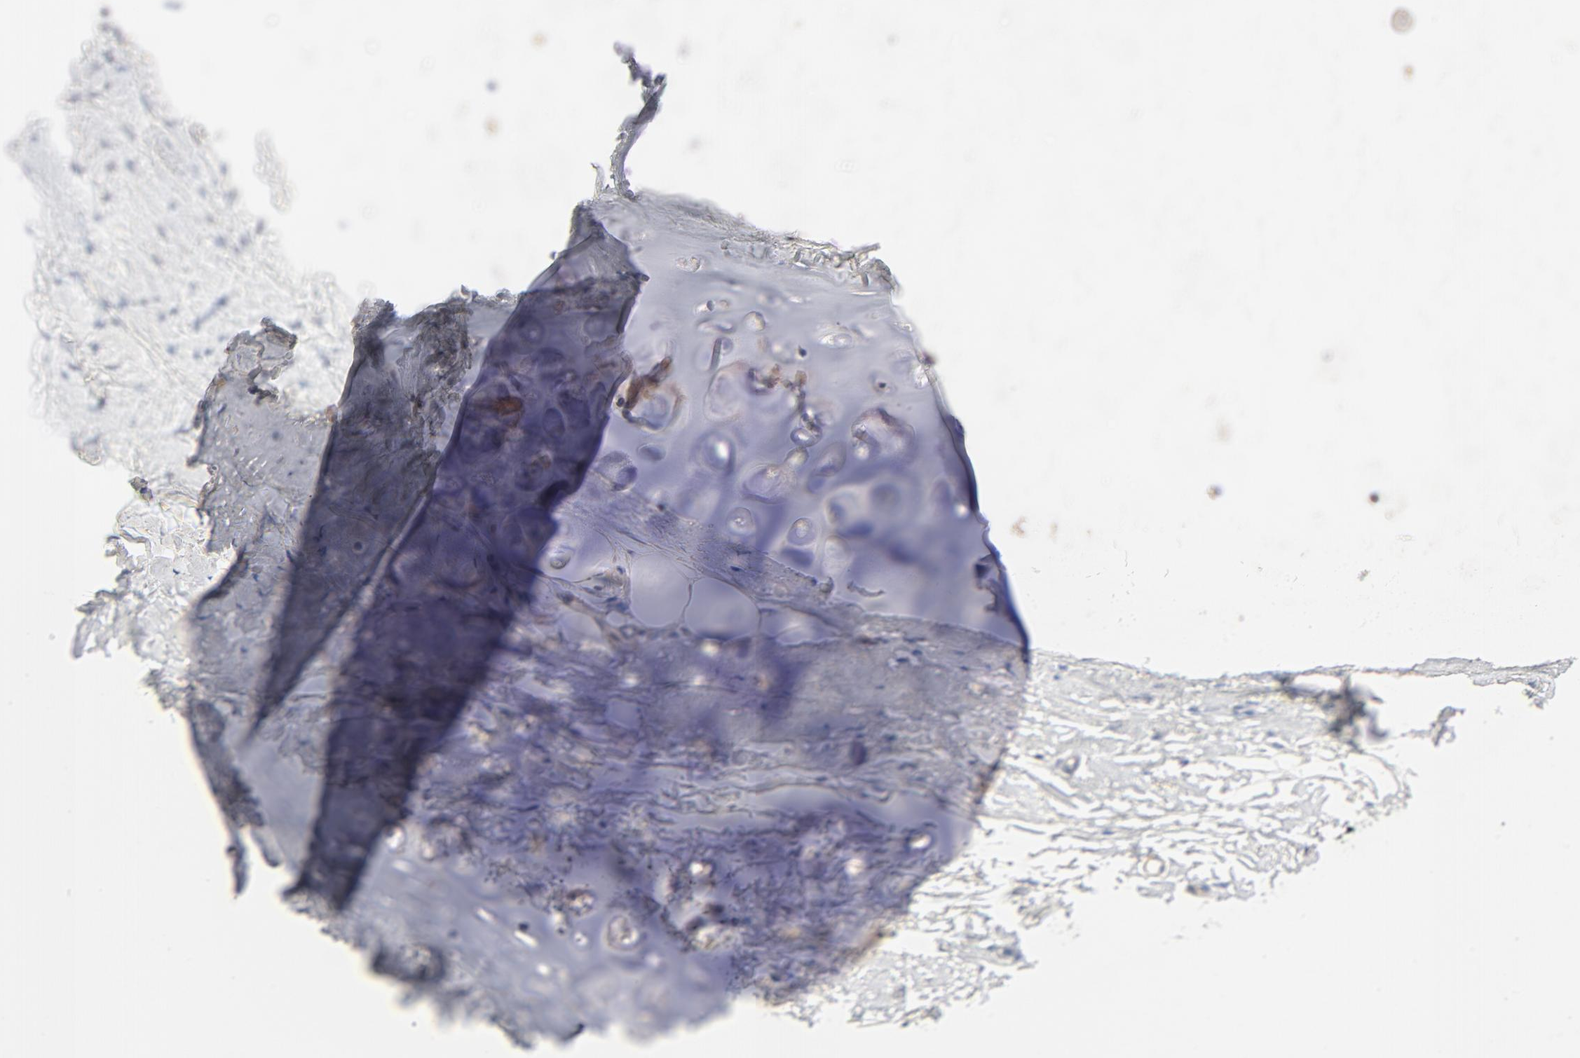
{"staining": {"intensity": "negative", "quantity": "none", "location": "none"}, "tissue": "adipose tissue", "cell_type": "Adipocytes", "image_type": "normal", "snomed": [{"axis": "morphology", "description": "Normal tissue, NOS"}, {"axis": "topography", "description": "Cartilage tissue"}, {"axis": "topography", "description": "Bronchus"}], "caption": "Immunohistochemistry (IHC) image of normal adipose tissue: human adipose tissue stained with DAB demonstrates no significant protein positivity in adipocytes. (DAB (3,3'-diaminobenzidine) immunohistochemistry, high magnification).", "gene": "ROCK1", "patient": {"sex": "female", "age": 73}}